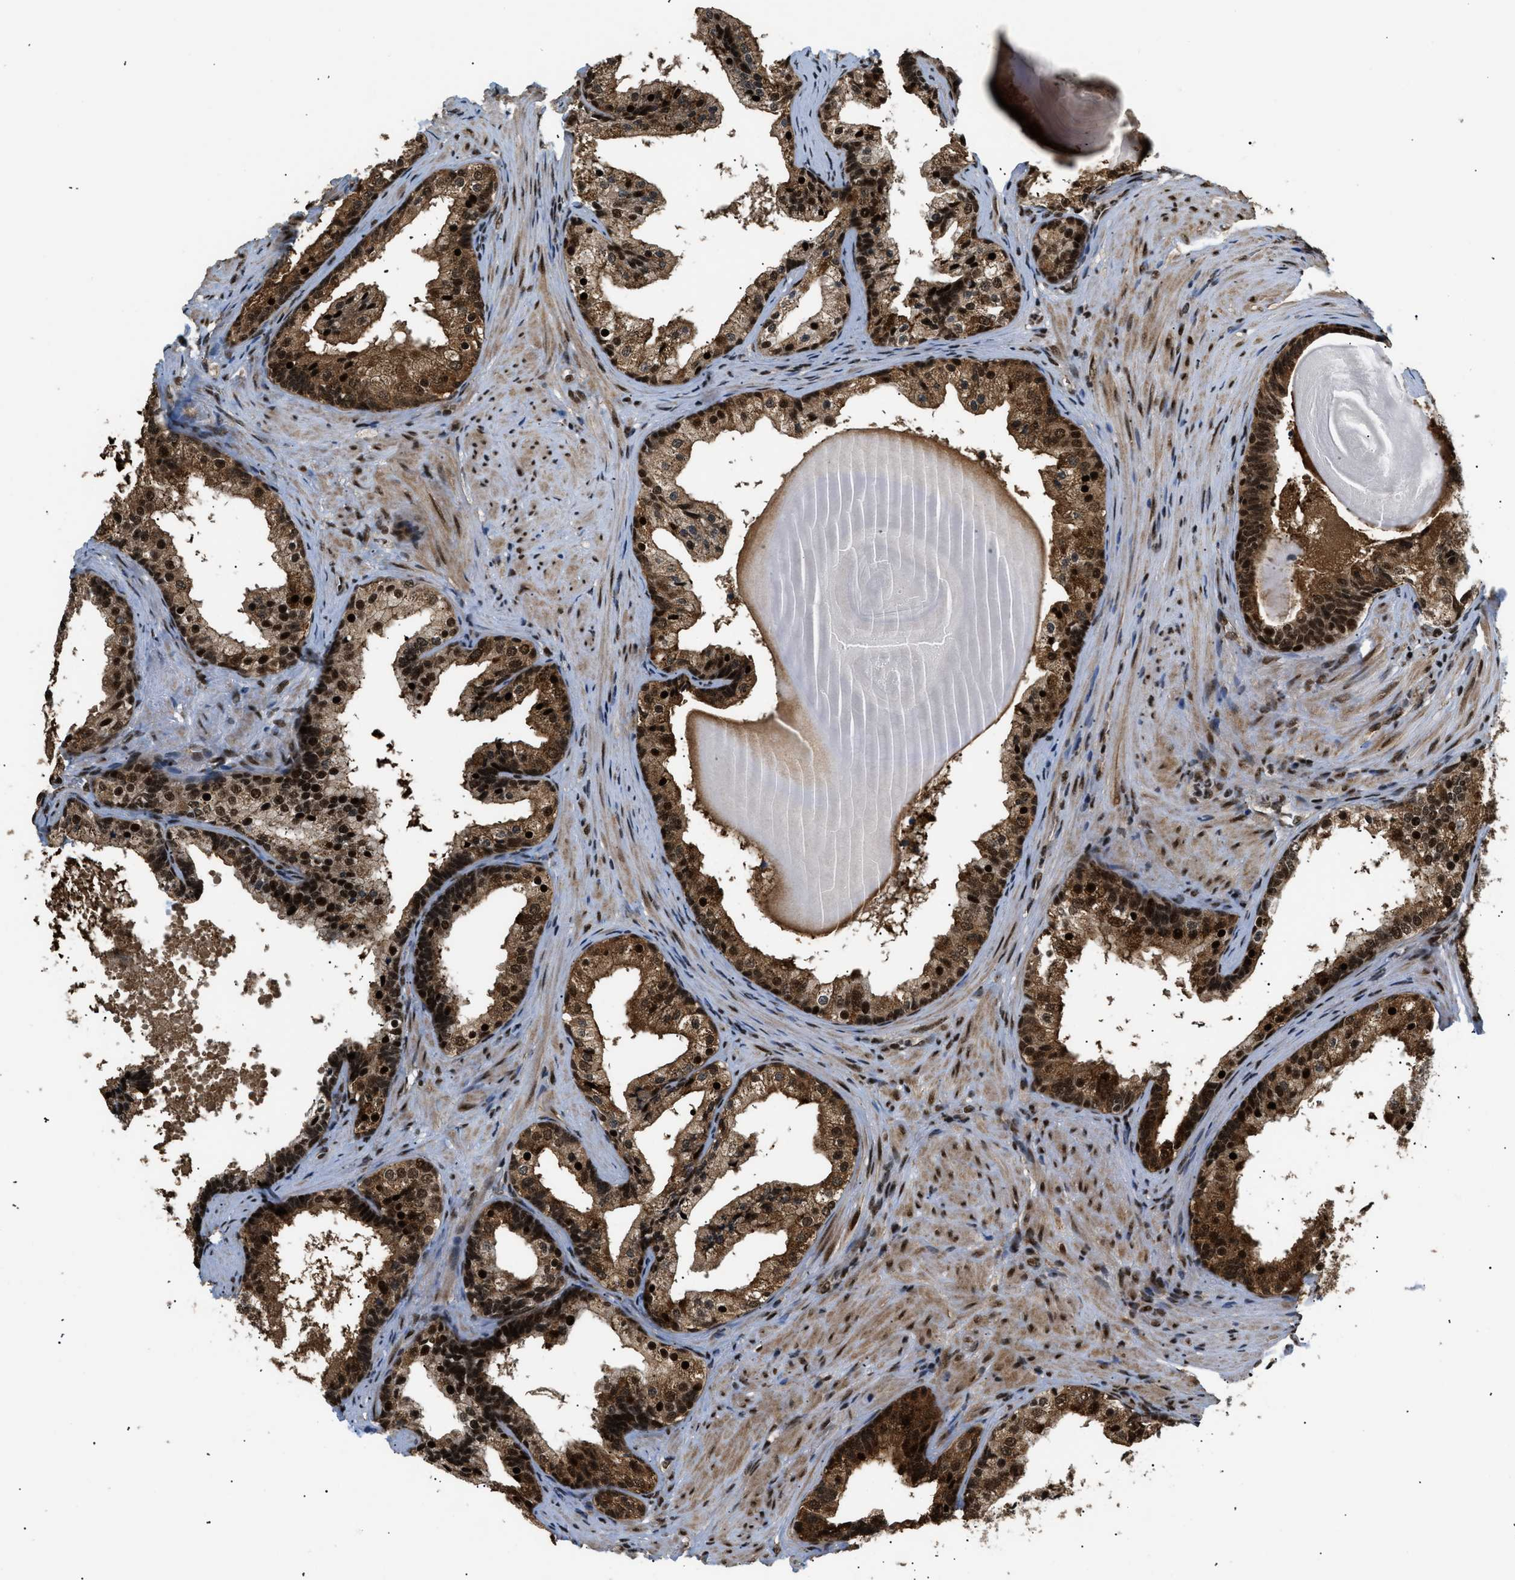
{"staining": {"intensity": "strong", "quantity": ">75%", "location": "cytoplasmic/membranous,nuclear"}, "tissue": "prostate cancer", "cell_type": "Tumor cells", "image_type": "cancer", "snomed": [{"axis": "morphology", "description": "Adenocarcinoma, Low grade"}, {"axis": "topography", "description": "Prostate"}], "caption": "Prostate adenocarcinoma (low-grade) stained with a brown dye shows strong cytoplasmic/membranous and nuclear positive positivity in approximately >75% of tumor cells.", "gene": "RBM5", "patient": {"sex": "male", "age": 69}}